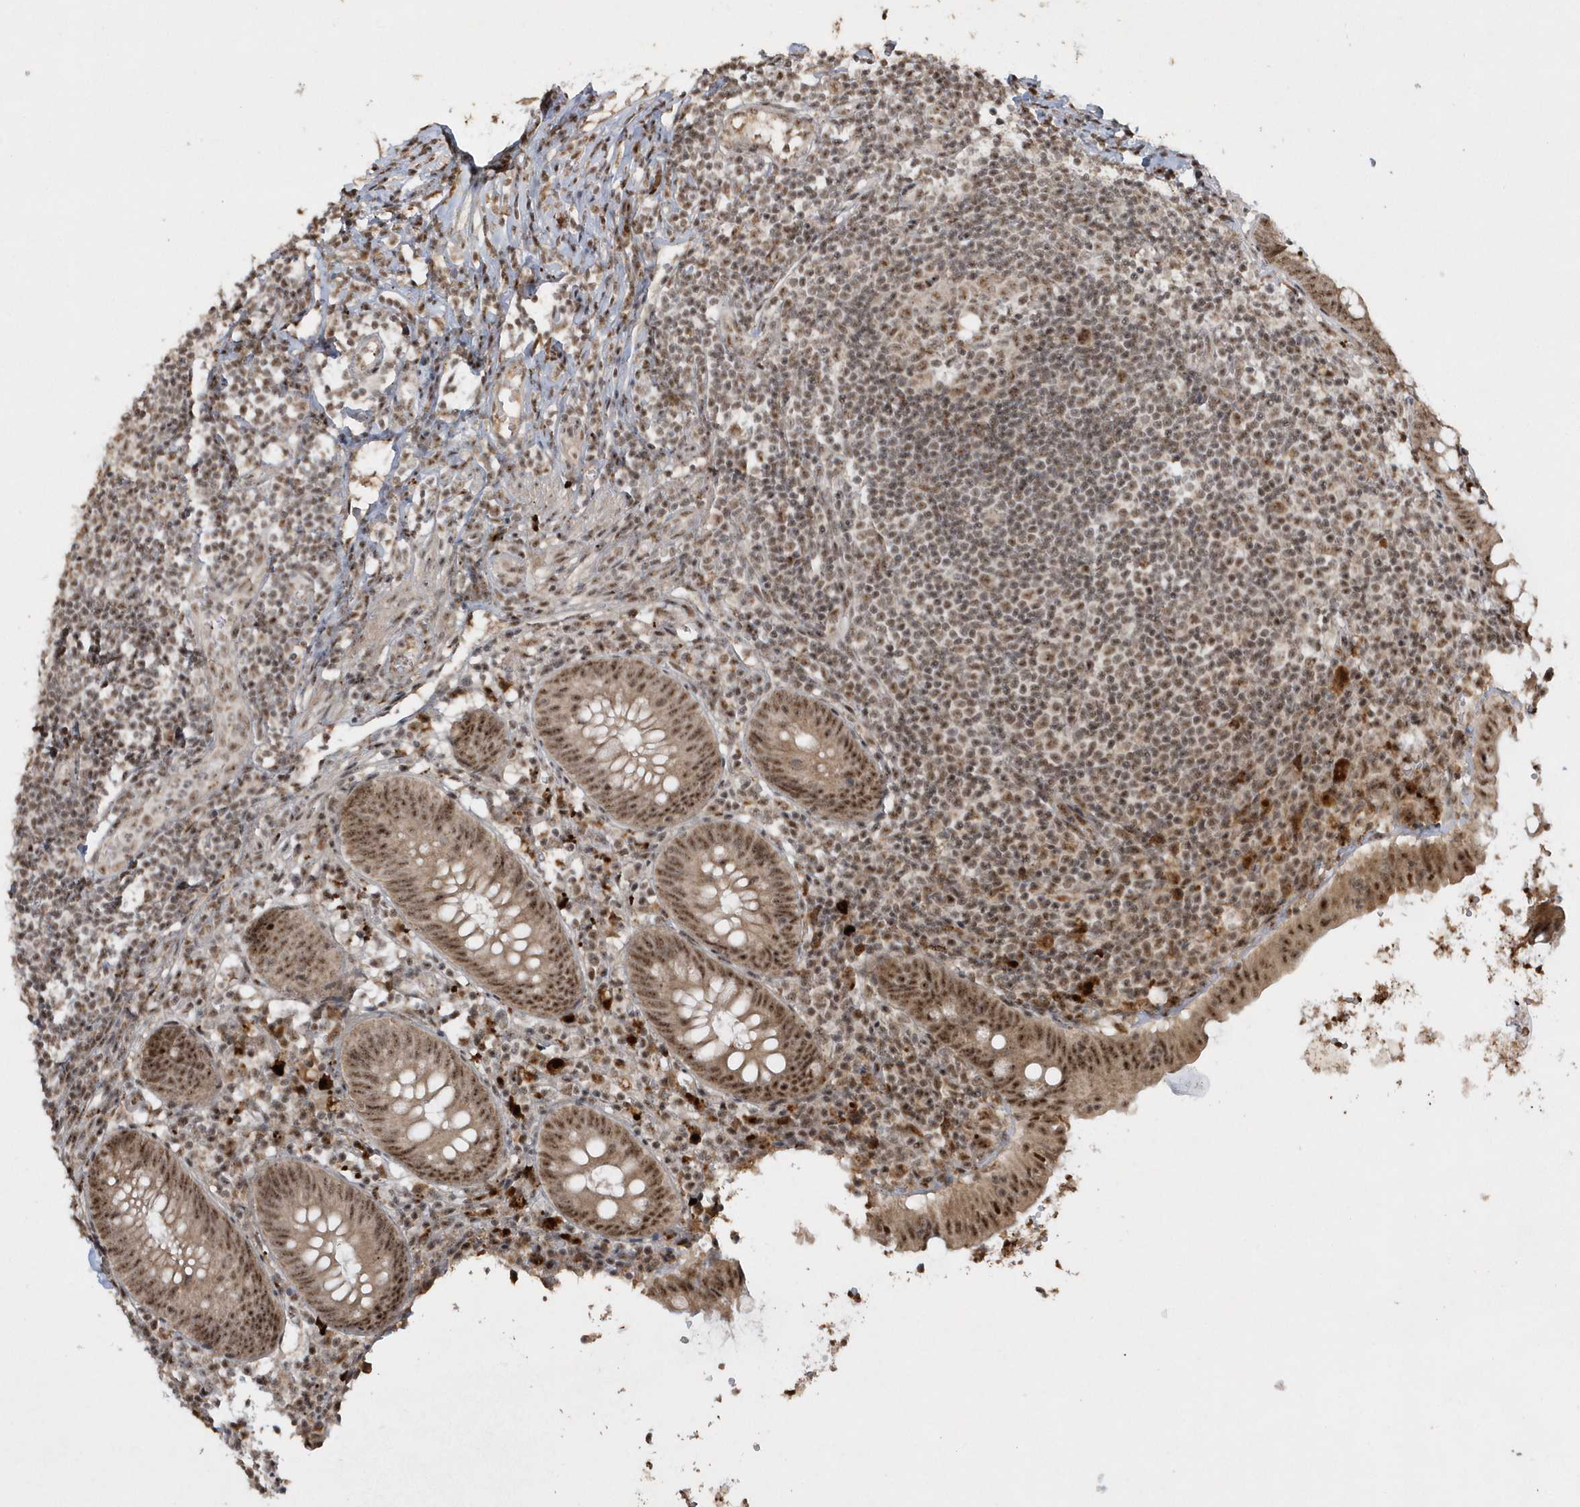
{"staining": {"intensity": "strong", "quantity": ">75%", "location": "cytoplasmic/membranous,nuclear"}, "tissue": "appendix", "cell_type": "Glandular cells", "image_type": "normal", "snomed": [{"axis": "morphology", "description": "Normal tissue, NOS"}, {"axis": "topography", "description": "Appendix"}], "caption": "A high-resolution image shows IHC staining of unremarkable appendix, which demonstrates strong cytoplasmic/membranous,nuclear staining in approximately >75% of glandular cells. (DAB = brown stain, brightfield microscopy at high magnification).", "gene": "POLR3B", "patient": {"sex": "female", "age": 54}}